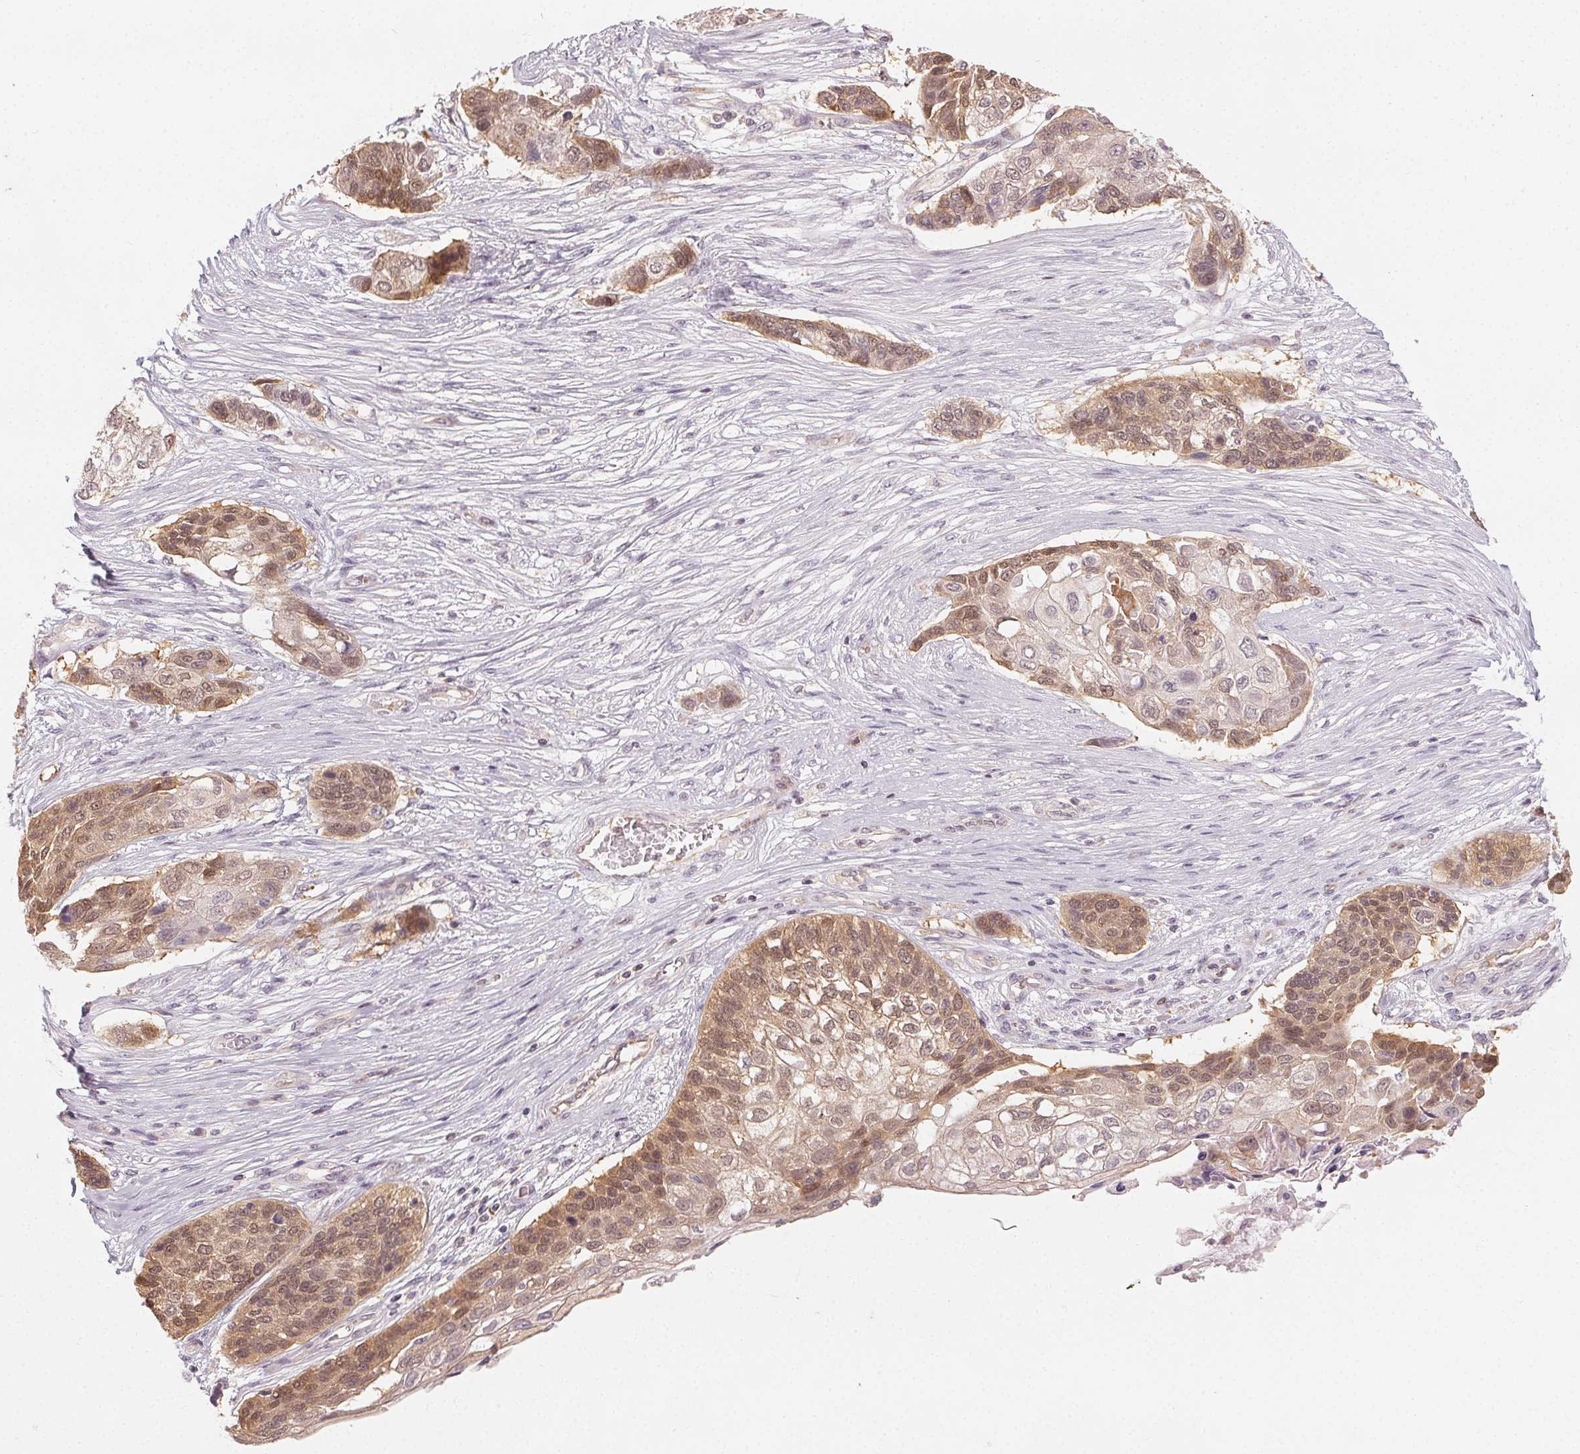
{"staining": {"intensity": "weak", "quantity": "25%-75%", "location": "cytoplasmic/membranous,nuclear"}, "tissue": "lung cancer", "cell_type": "Tumor cells", "image_type": "cancer", "snomed": [{"axis": "morphology", "description": "Squamous cell carcinoma, NOS"}, {"axis": "topography", "description": "Lung"}], "caption": "Lung cancer (squamous cell carcinoma) stained for a protein (brown) displays weak cytoplasmic/membranous and nuclear positive positivity in approximately 25%-75% of tumor cells.", "gene": "NCOA4", "patient": {"sex": "male", "age": 69}}